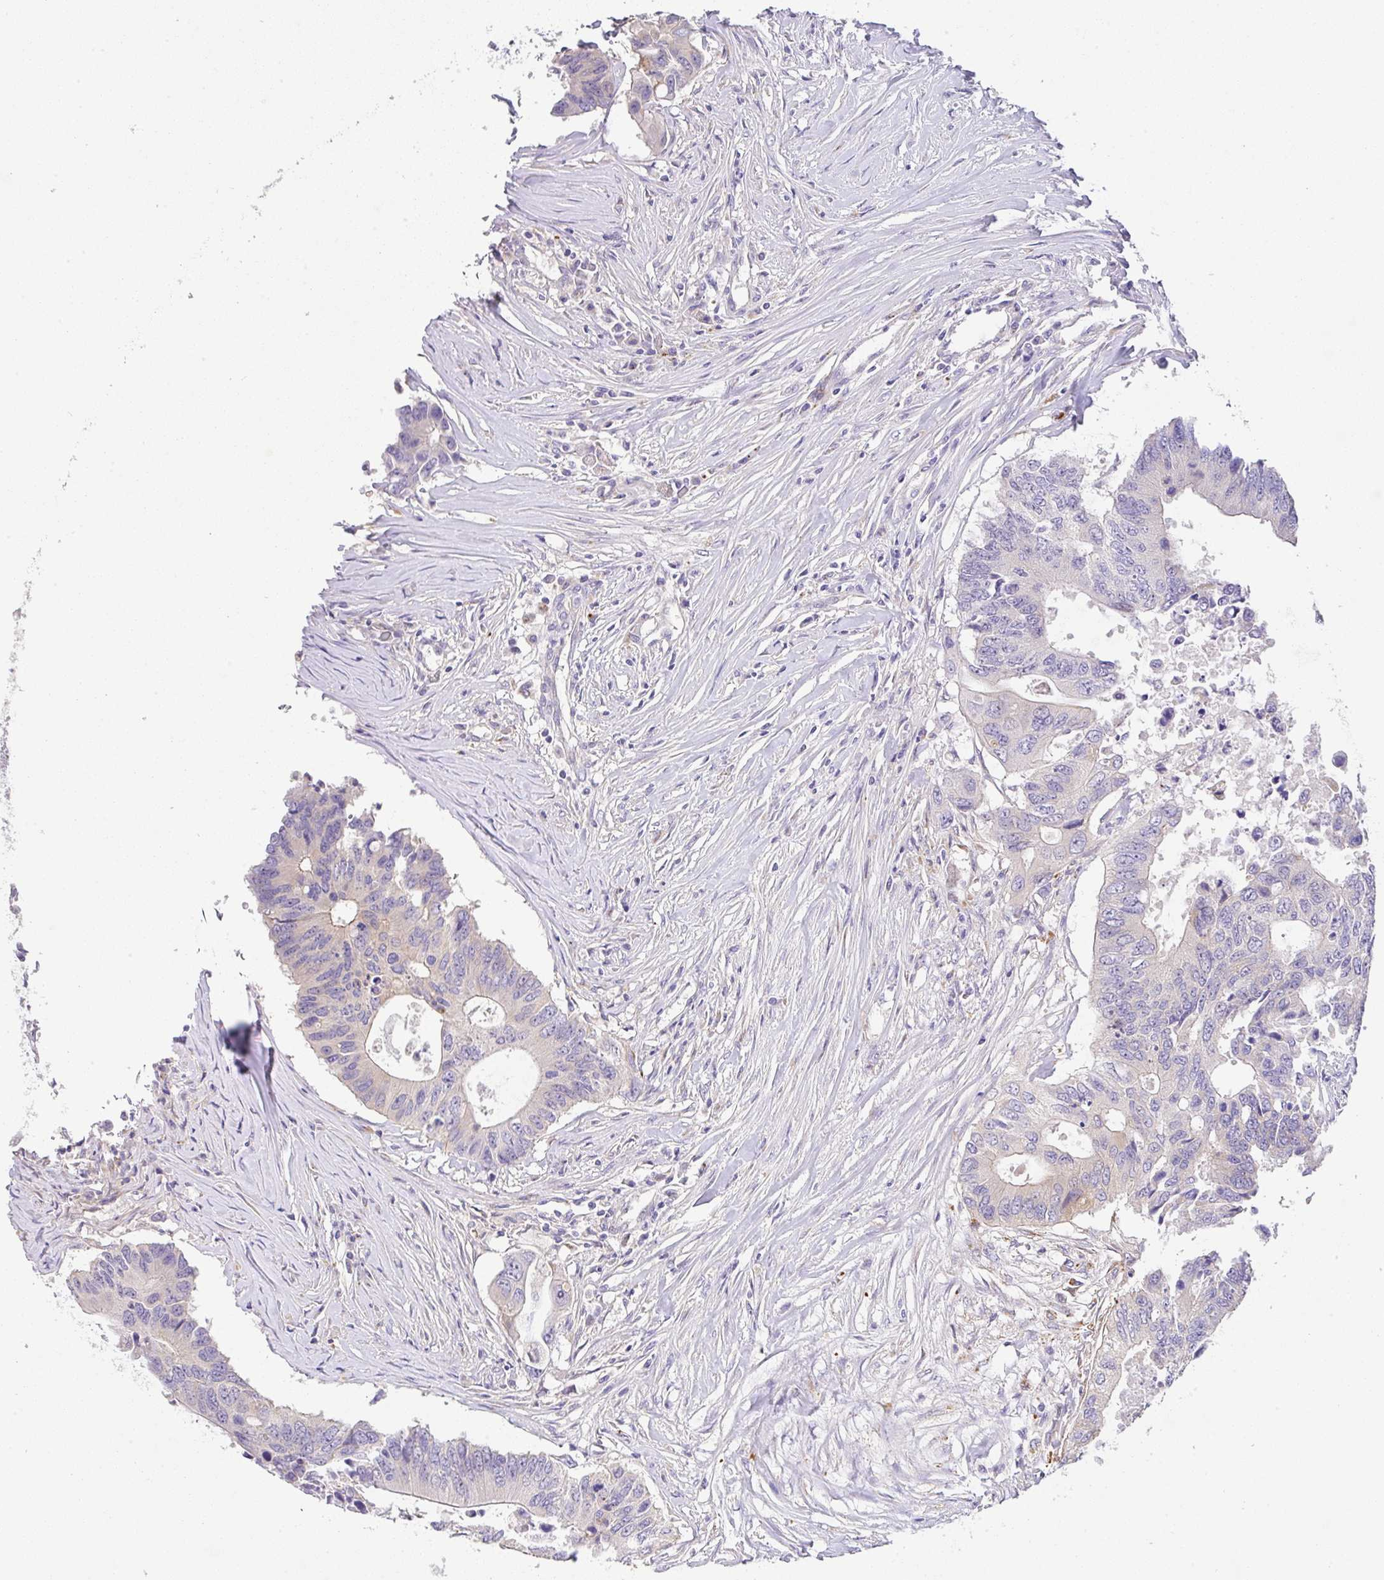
{"staining": {"intensity": "negative", "quantity": "none", "location": "none"}, "tissue": "colorectal cancer", "cell_type": "Tumor cells", "image_type": "cancer", "snomed": [{"axis": "morphology", "description": "Adenocarcinoma, NOS"}, {"axis": "topography", "description": "Colon"}], "caption": "DAB (3,3'-diaminobenzidine) immunohistochemical staining of human colorectal cancer (adenocarcinoma) demonstrates no significant expression in tumor cells.", "gene": "EPN3", "patient": {"sex": "male", "age": 71}}